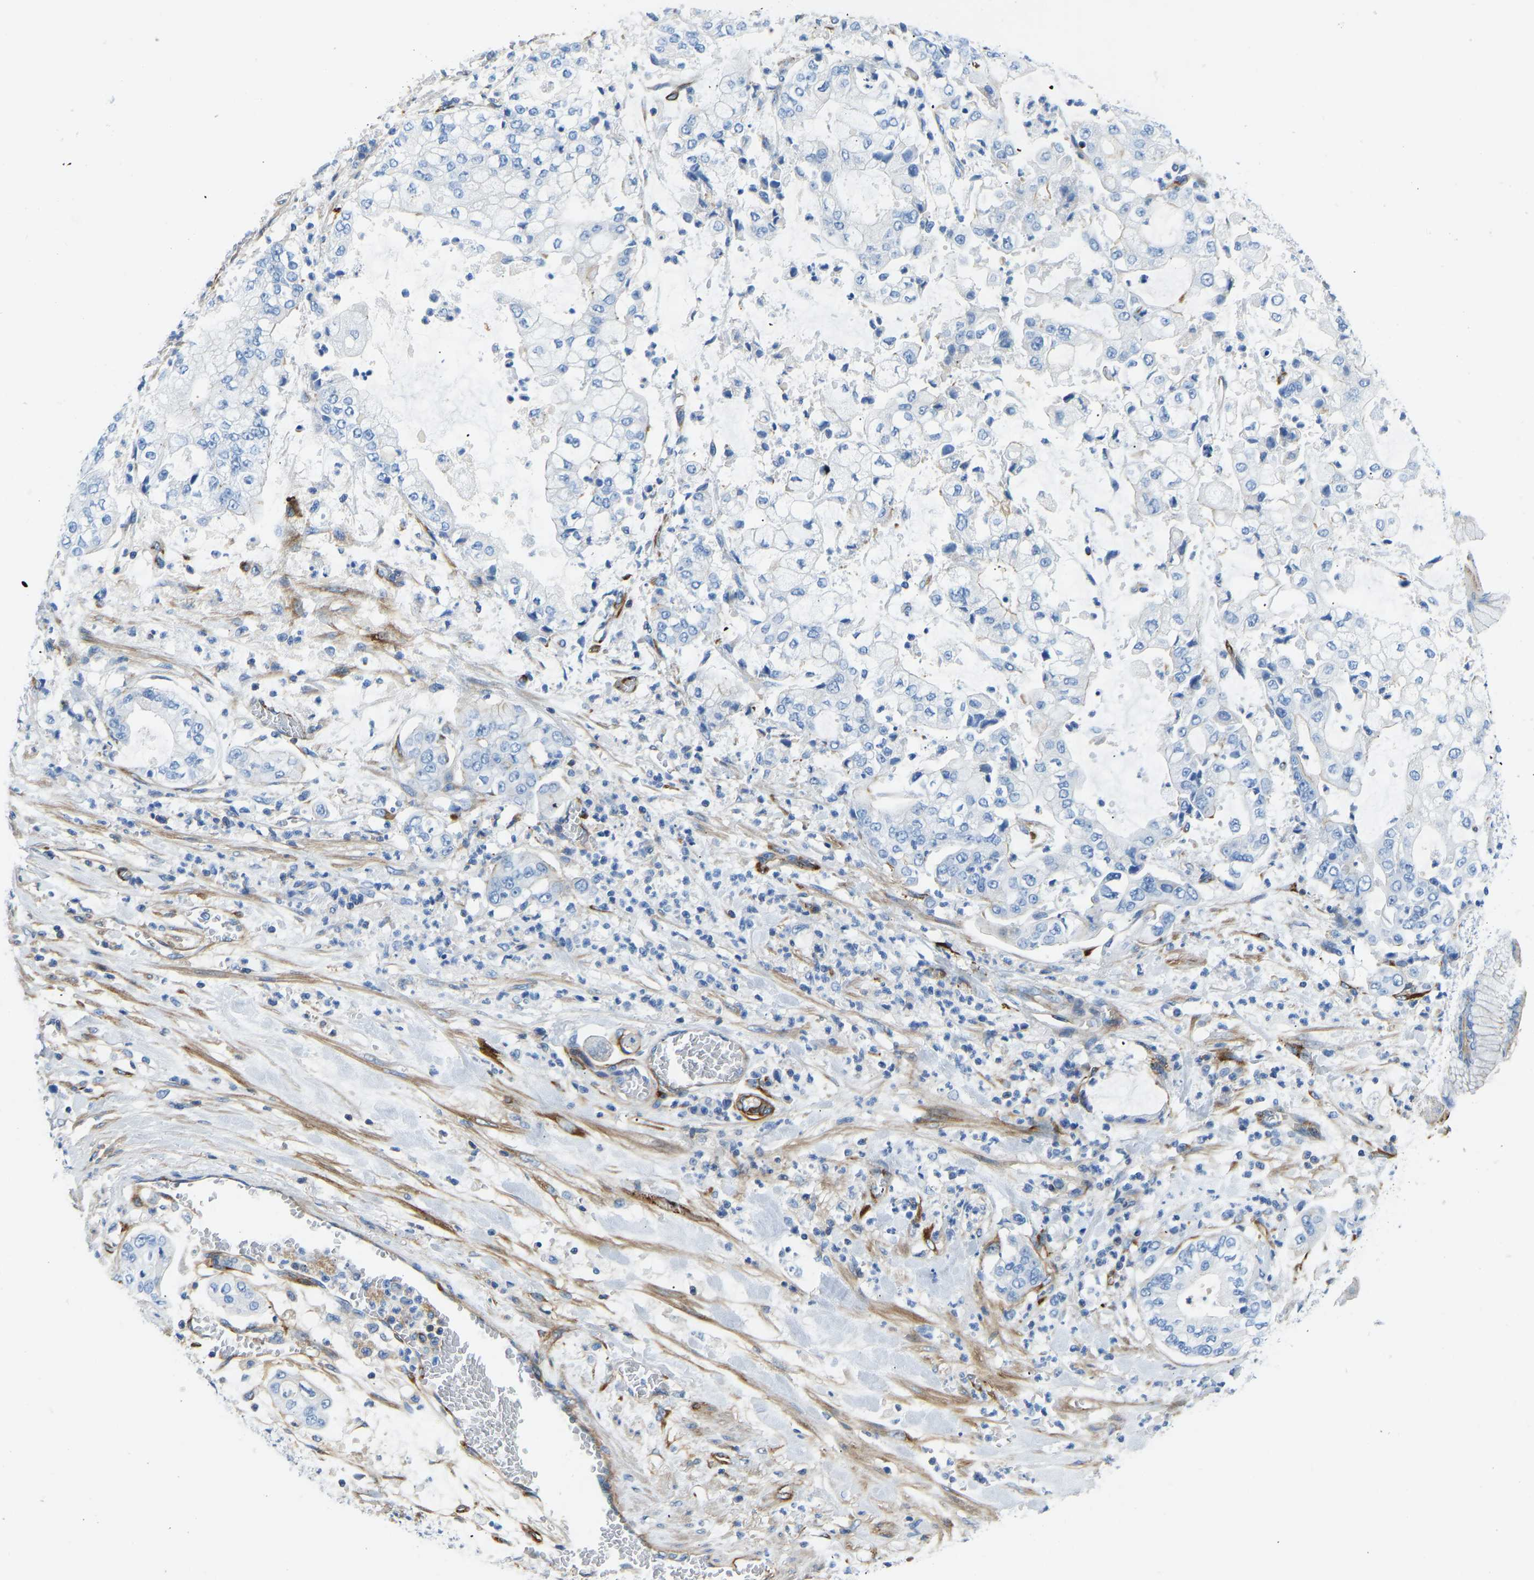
{"staining": {"intensity": "negative", "quantity": "none", "location": "none"}, "tissue": "stomach cancer", "cell_type": "Tumor cells", "image_type": "cancer", "snomed": [{"axis": "morphology", "description": "Adenocarcinoma, NOS"}, {"axis": "topography", "description": "Stomach"}], "caption": "Human stomach adenocarcinoma stained for a protein using immunohistochemistry (IHC) displays no staining in tumor cells.", "gene": "COL15A1", "patient": {"sex": "male", "age": 76}}